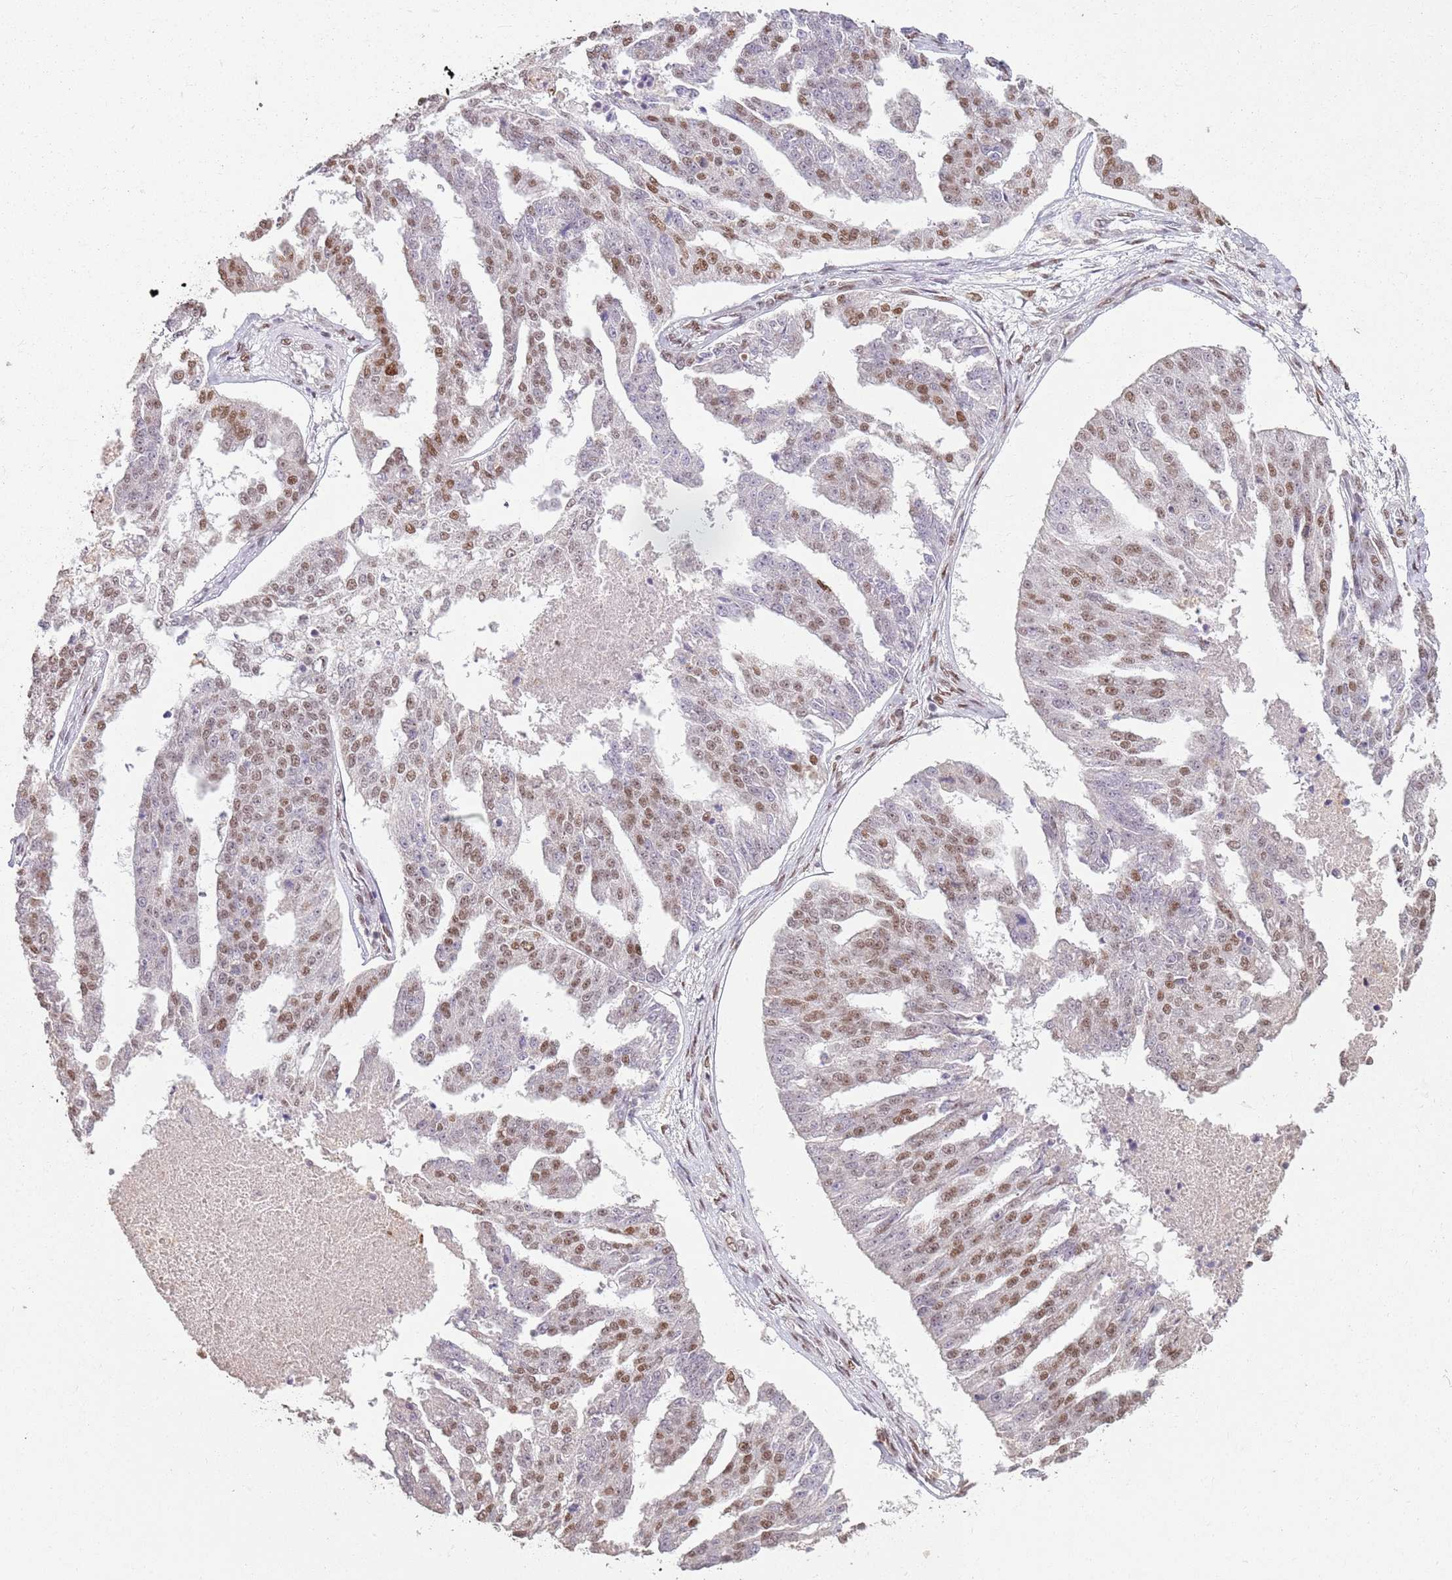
{"staining": {"intensity": "moderate", "quantity": ">75%", "location": "nuclear"}, "tissue": "ovarian cancer", "cell_type": "Tumor cells", "image_type": "cancer", "snomed": [{"axis": "morphology", "description": "Cystadenocarcinoma, serous, NOS"}, {"axis": "topography", "description": "Ovary"}], "caption": "Moderate nuclear expression for a protein is identified in approximately >75% of tumor cells of serous cystadenocarcinoma (ovarian) using IHC.", "gene": "ARL14EP", "patient": {"sex": "female", "age": 58}}